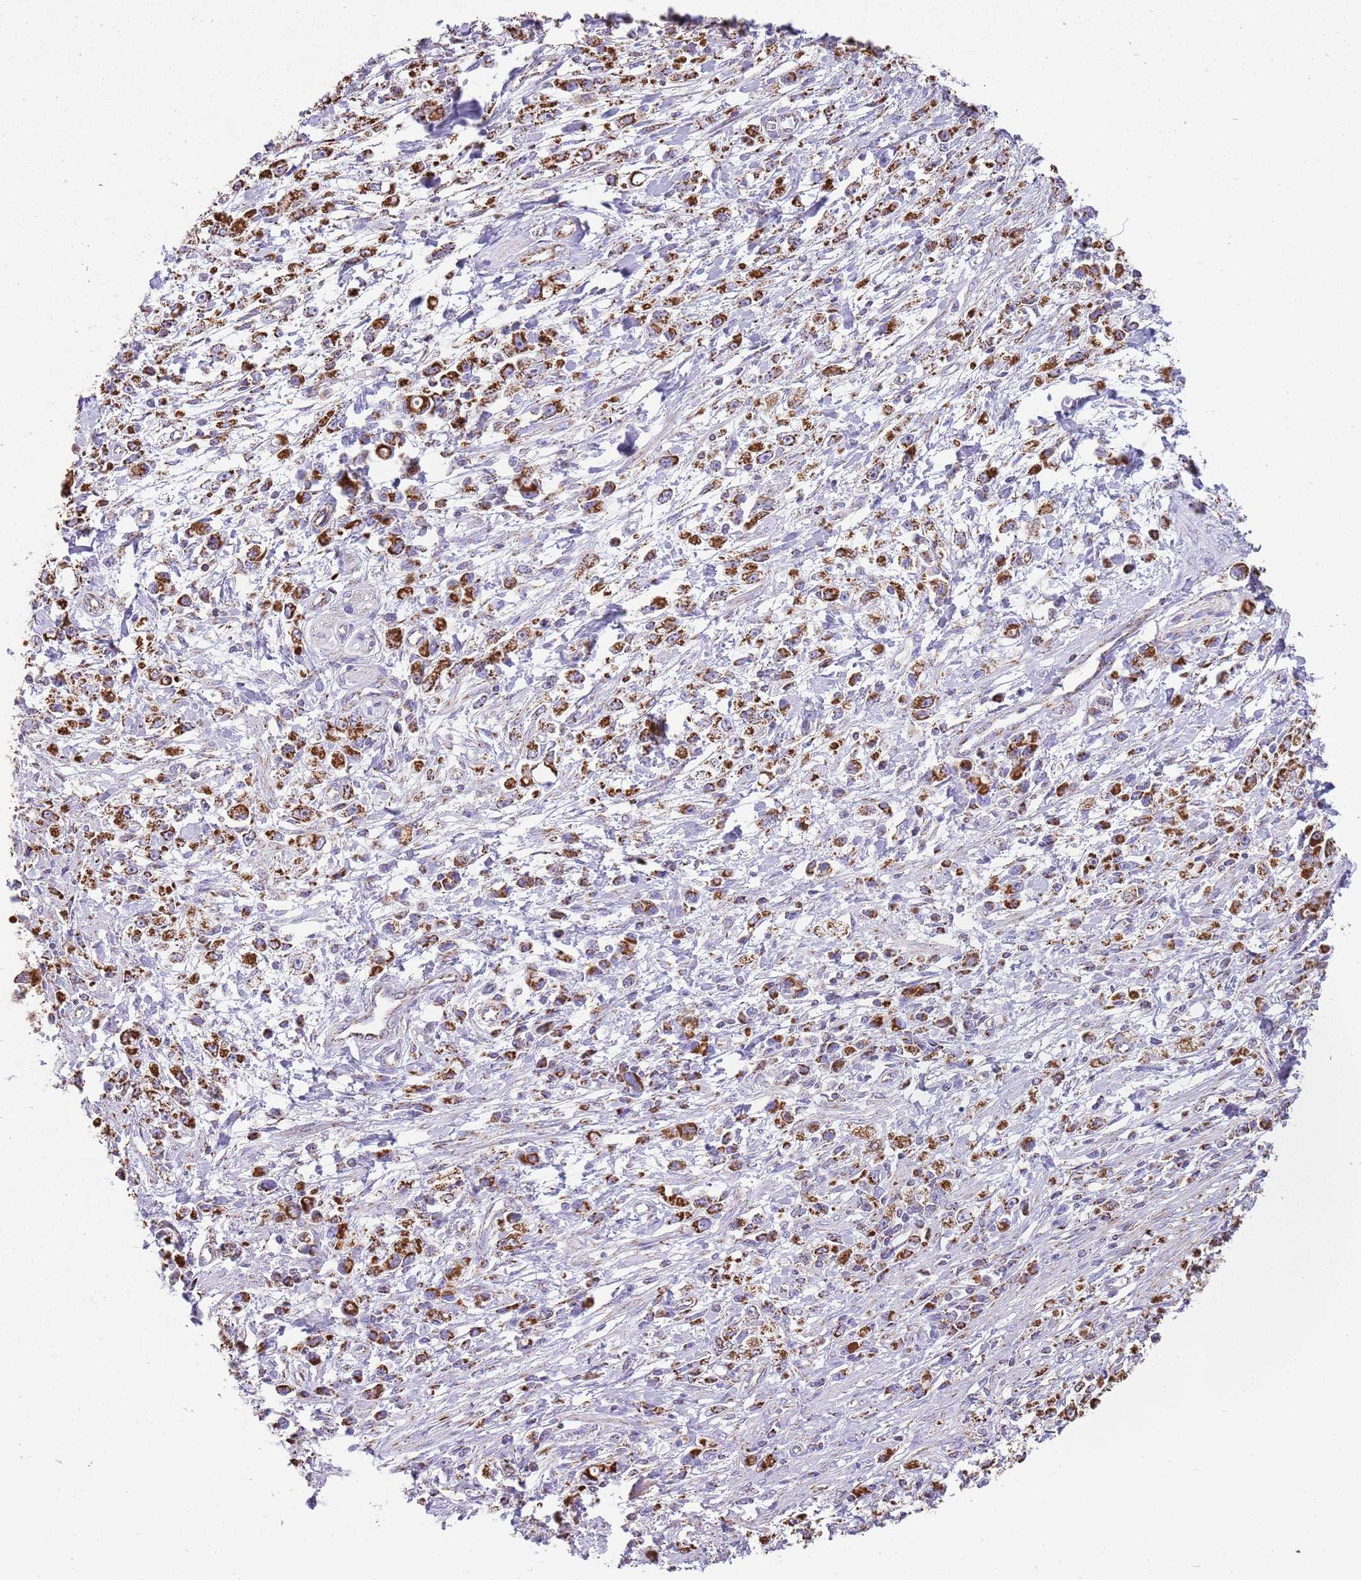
{"staining": {"intensity": "strong", "quantity": ">75%", "location": "cytoplasmic/membranous"}, "tissue": "stomach cancer", "cell_type": "Tumor cells", "image_type": "cancer", "snomed": [{"axis": "morphology", "description": "Adenocarcinoma, NOS"}, {"axis": "topography", "description": "Stomach"}], "caption": "Protein staining displays strong cytoplasmic/membranous staining in approximately >75% of tumor cells in stomach cancer (adenocarcinoma).", "gene": "TTLL1", "patient": {"sex": "female", "age": 59}}